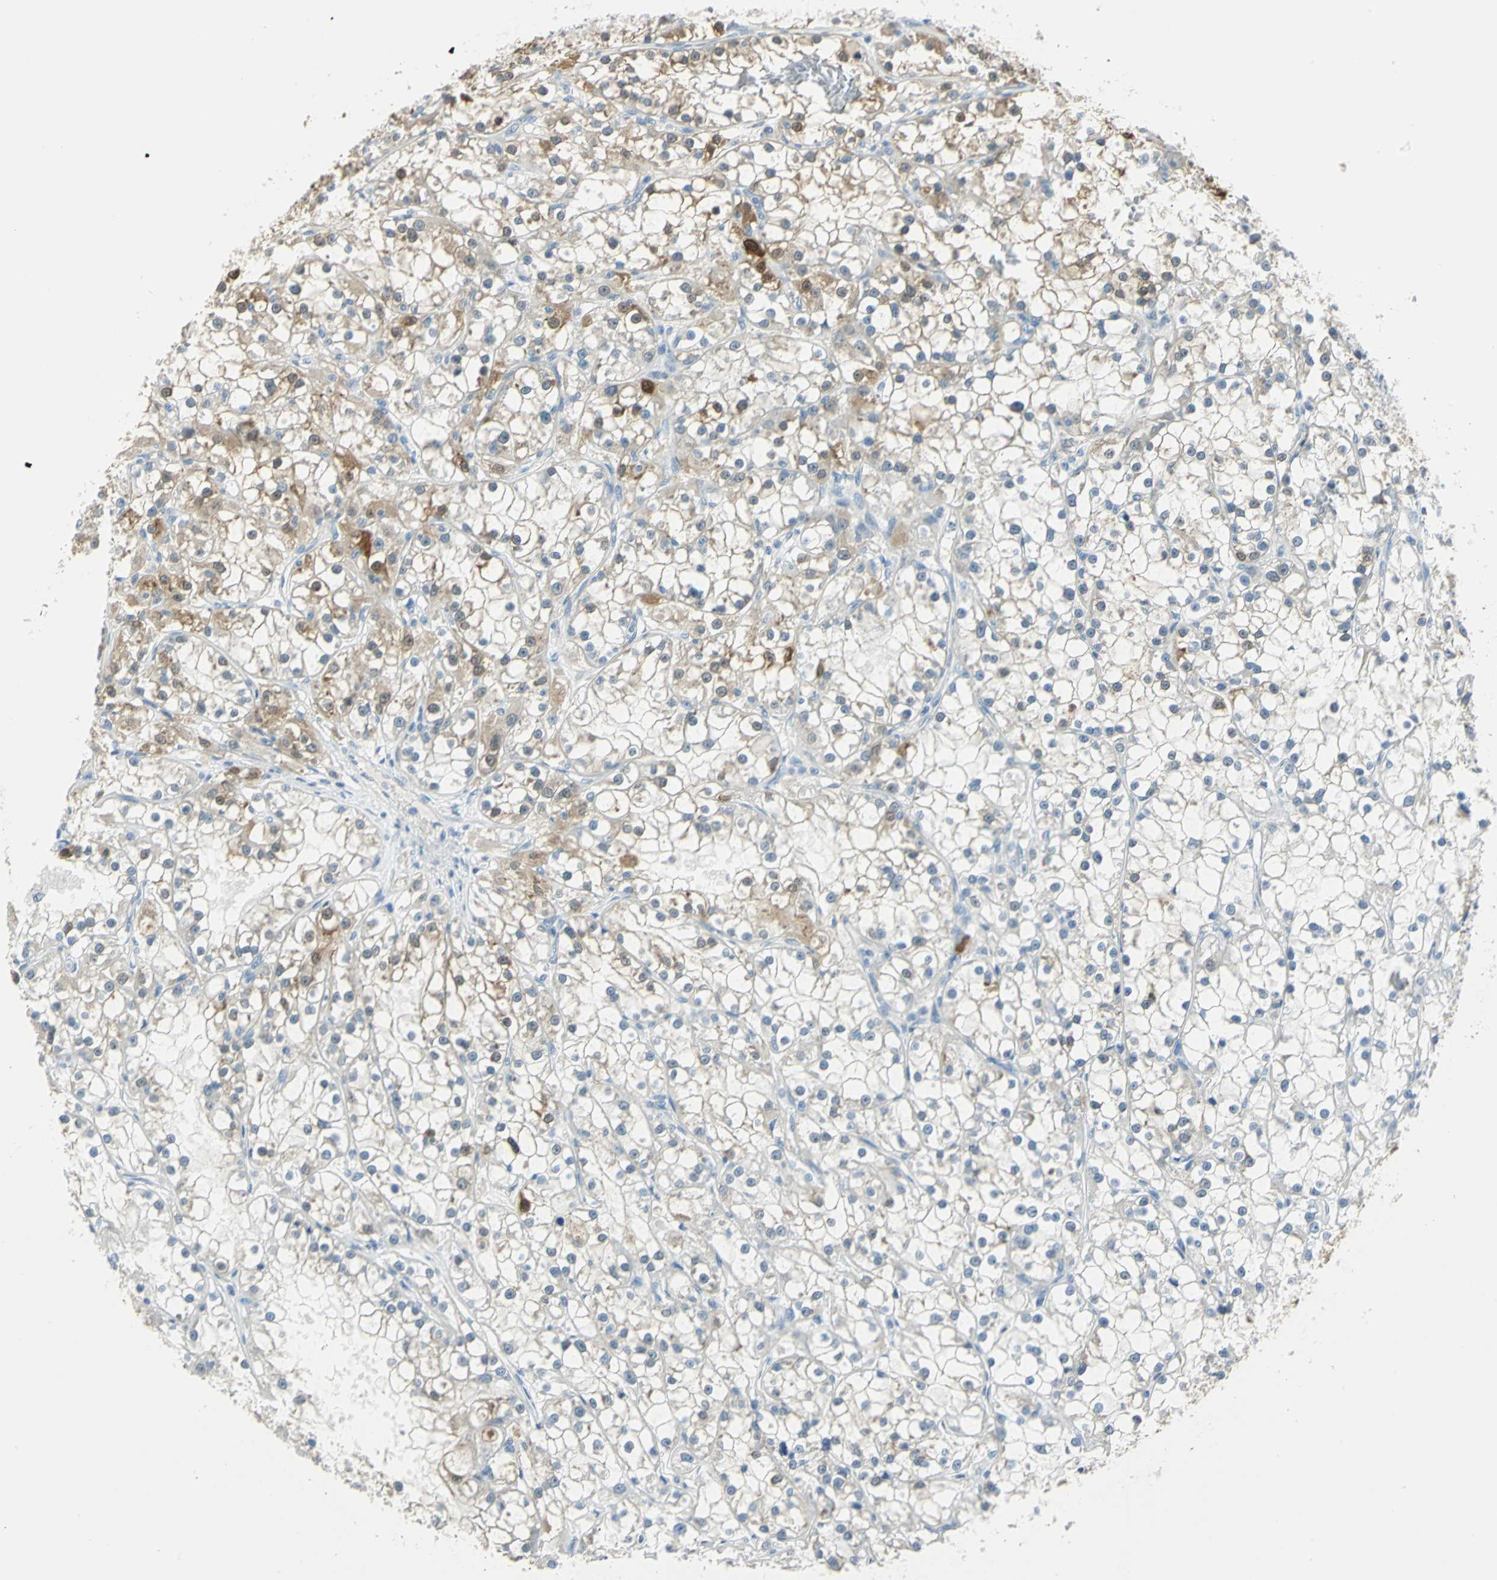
{"staining": {"intensity": "strong", "quantity": "<25%", "location": "cytoplasmic/membranous,nuclear"}, "tissue": "renal cancer", "cell_type": "Tumor cells", "image_type": "cancer", "snomed": [{"axis": "morphology", "description": "Adenocarcinoma, NOS"}, {"axis": "topography", "description": "Kidney"}], "caption": "Renal cancer (adenocarcinoma) tissue shows strong cytoplasmic/membranous and nuclear positivity in approximately <25% of tumor cells, visualized by immunohistochemistry.", "gene": "UCHL1", "patient": {"sex": "female", "age": 52}}